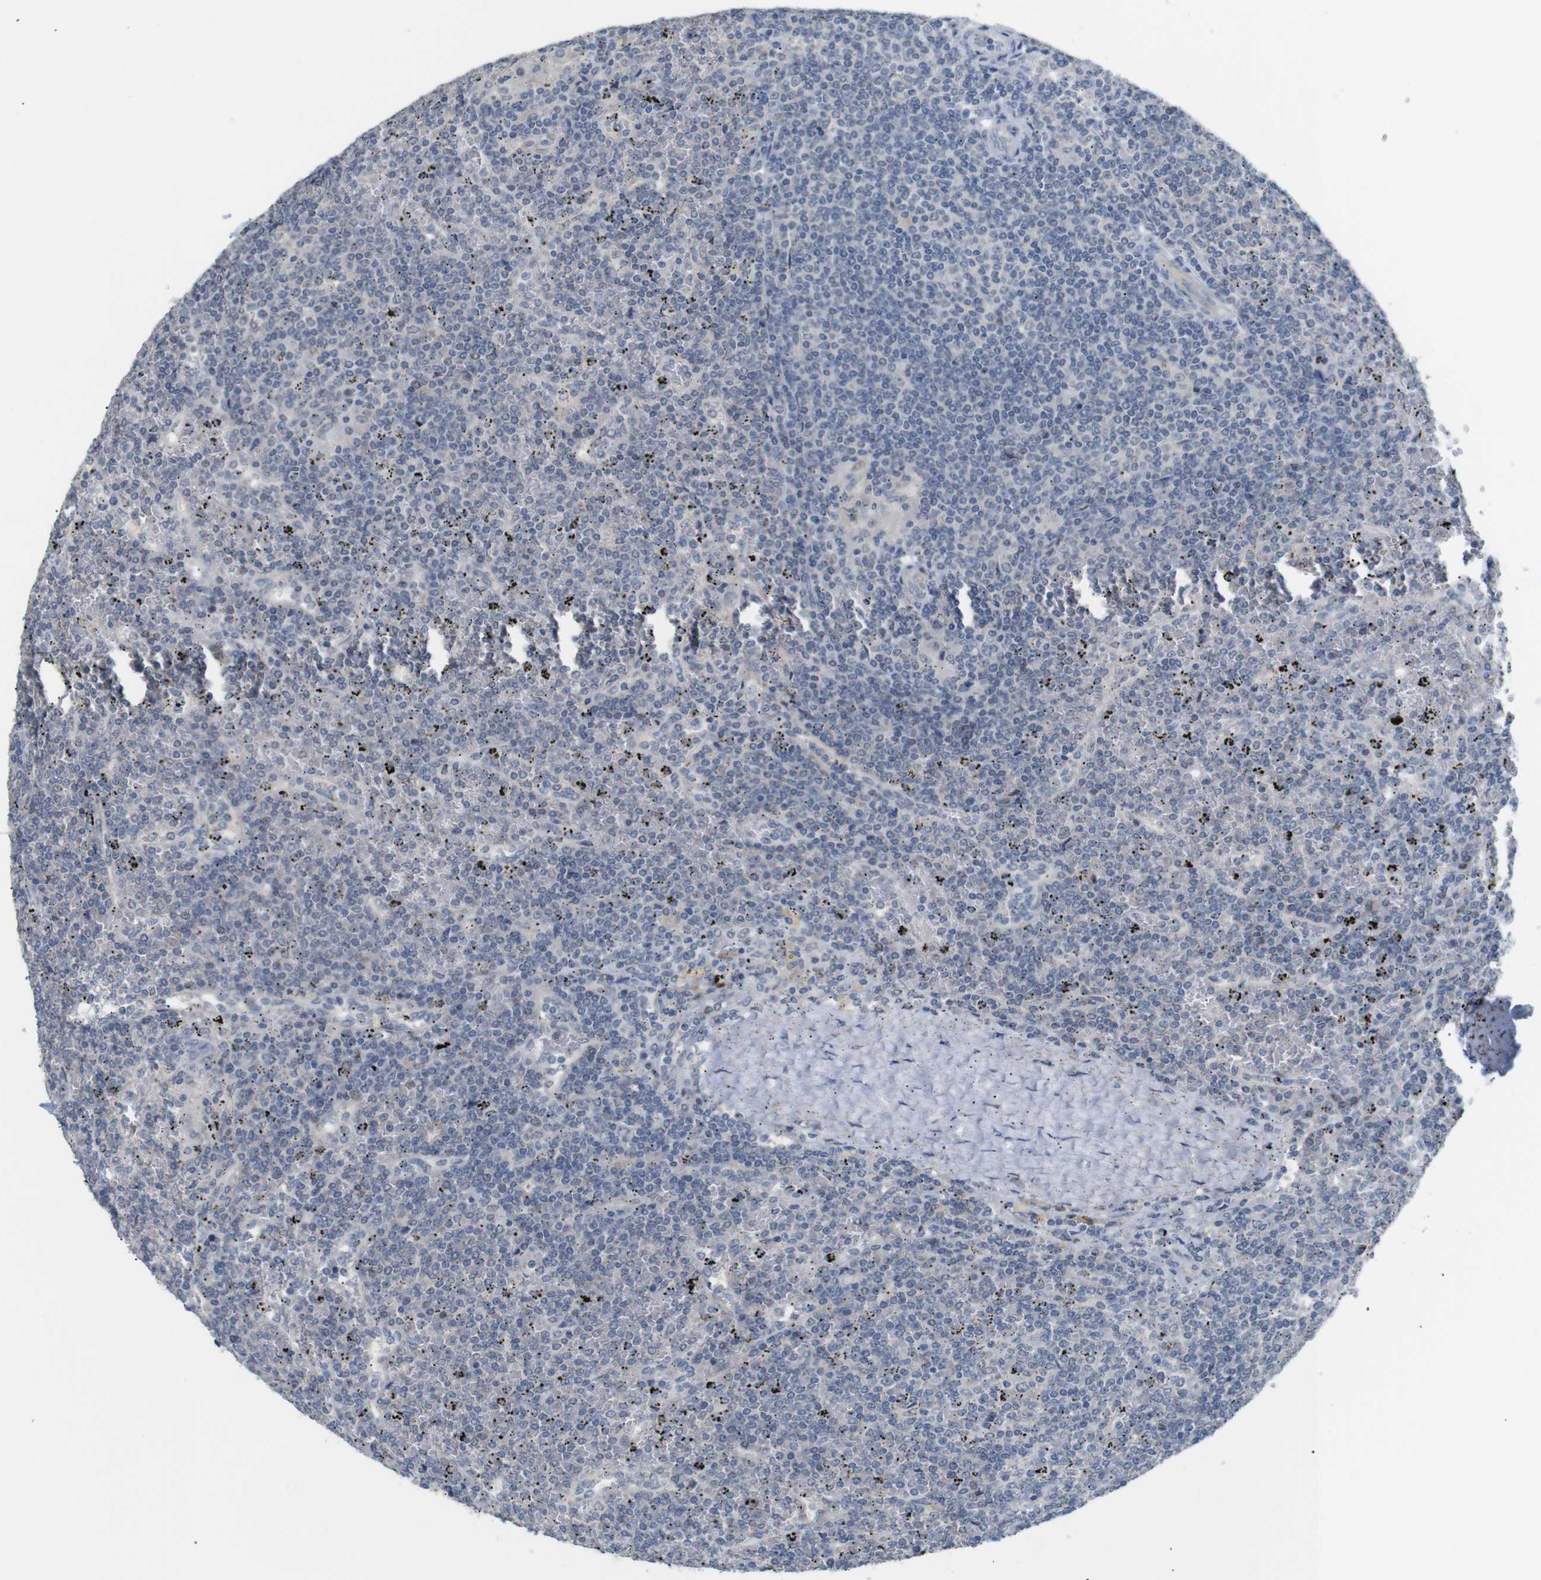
{"staining": {"intensity": "negative", "quantity": "none", "location": "none"}, "tissue": "lymphoma", "cell_type": "Tumor cells", "image_type": "cancer", "snomed": [{"axis": "morphology", "description": "Malignant lymphoma, non-Hodgkin's type, Low grade"}, {"axis": "topography", "description": "Spleen"}], "caption": "There is no significant positivity in tumor cells of lymphoma. Nuclei are stained in blue.", "gene": "CHRM5", "patient": {"sex": "female", "age": 19}}